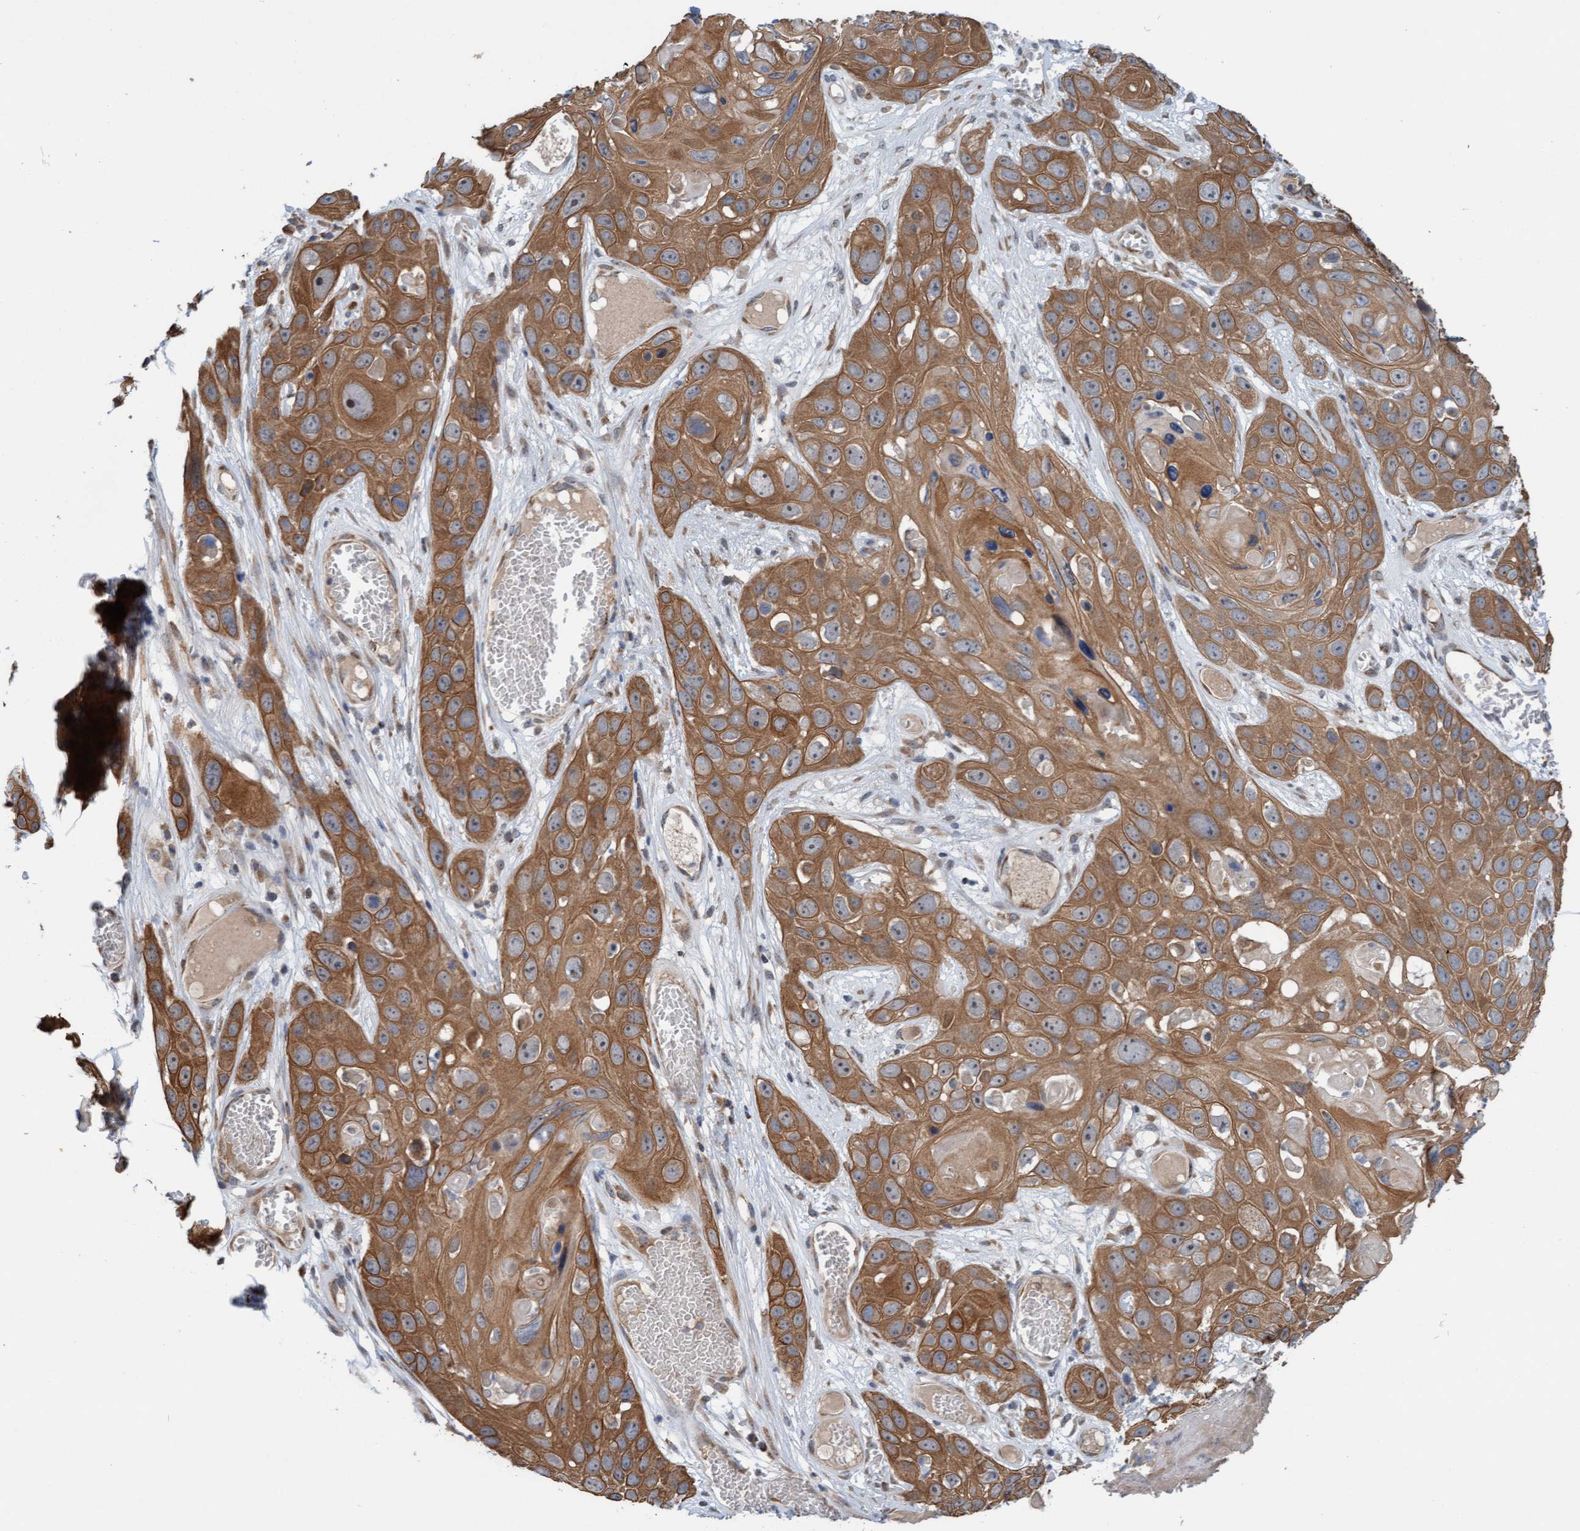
{"staining": {"intensity": "strong", "quantity": ">75%", "location": "cytoplasmic/membranous"}, "tissue": "skin cancer", "cell_type": "Tumor cells", "image_type": "cancer", "snomed": [{"axis": "morphology", "description": "Squamous cell carcinoma, NOS"}, {"axis": "topography", "description": "Skin"}], "caption": "Approximately >75% of tumor cells in human skin squamous cell carcinoma exhibit strong cytoplasmic/membranous protein positivity as visualized by brown immunohistochemical staining.", "gene": "ZNF566", "patient": {"sex": "male", "age": 55}}